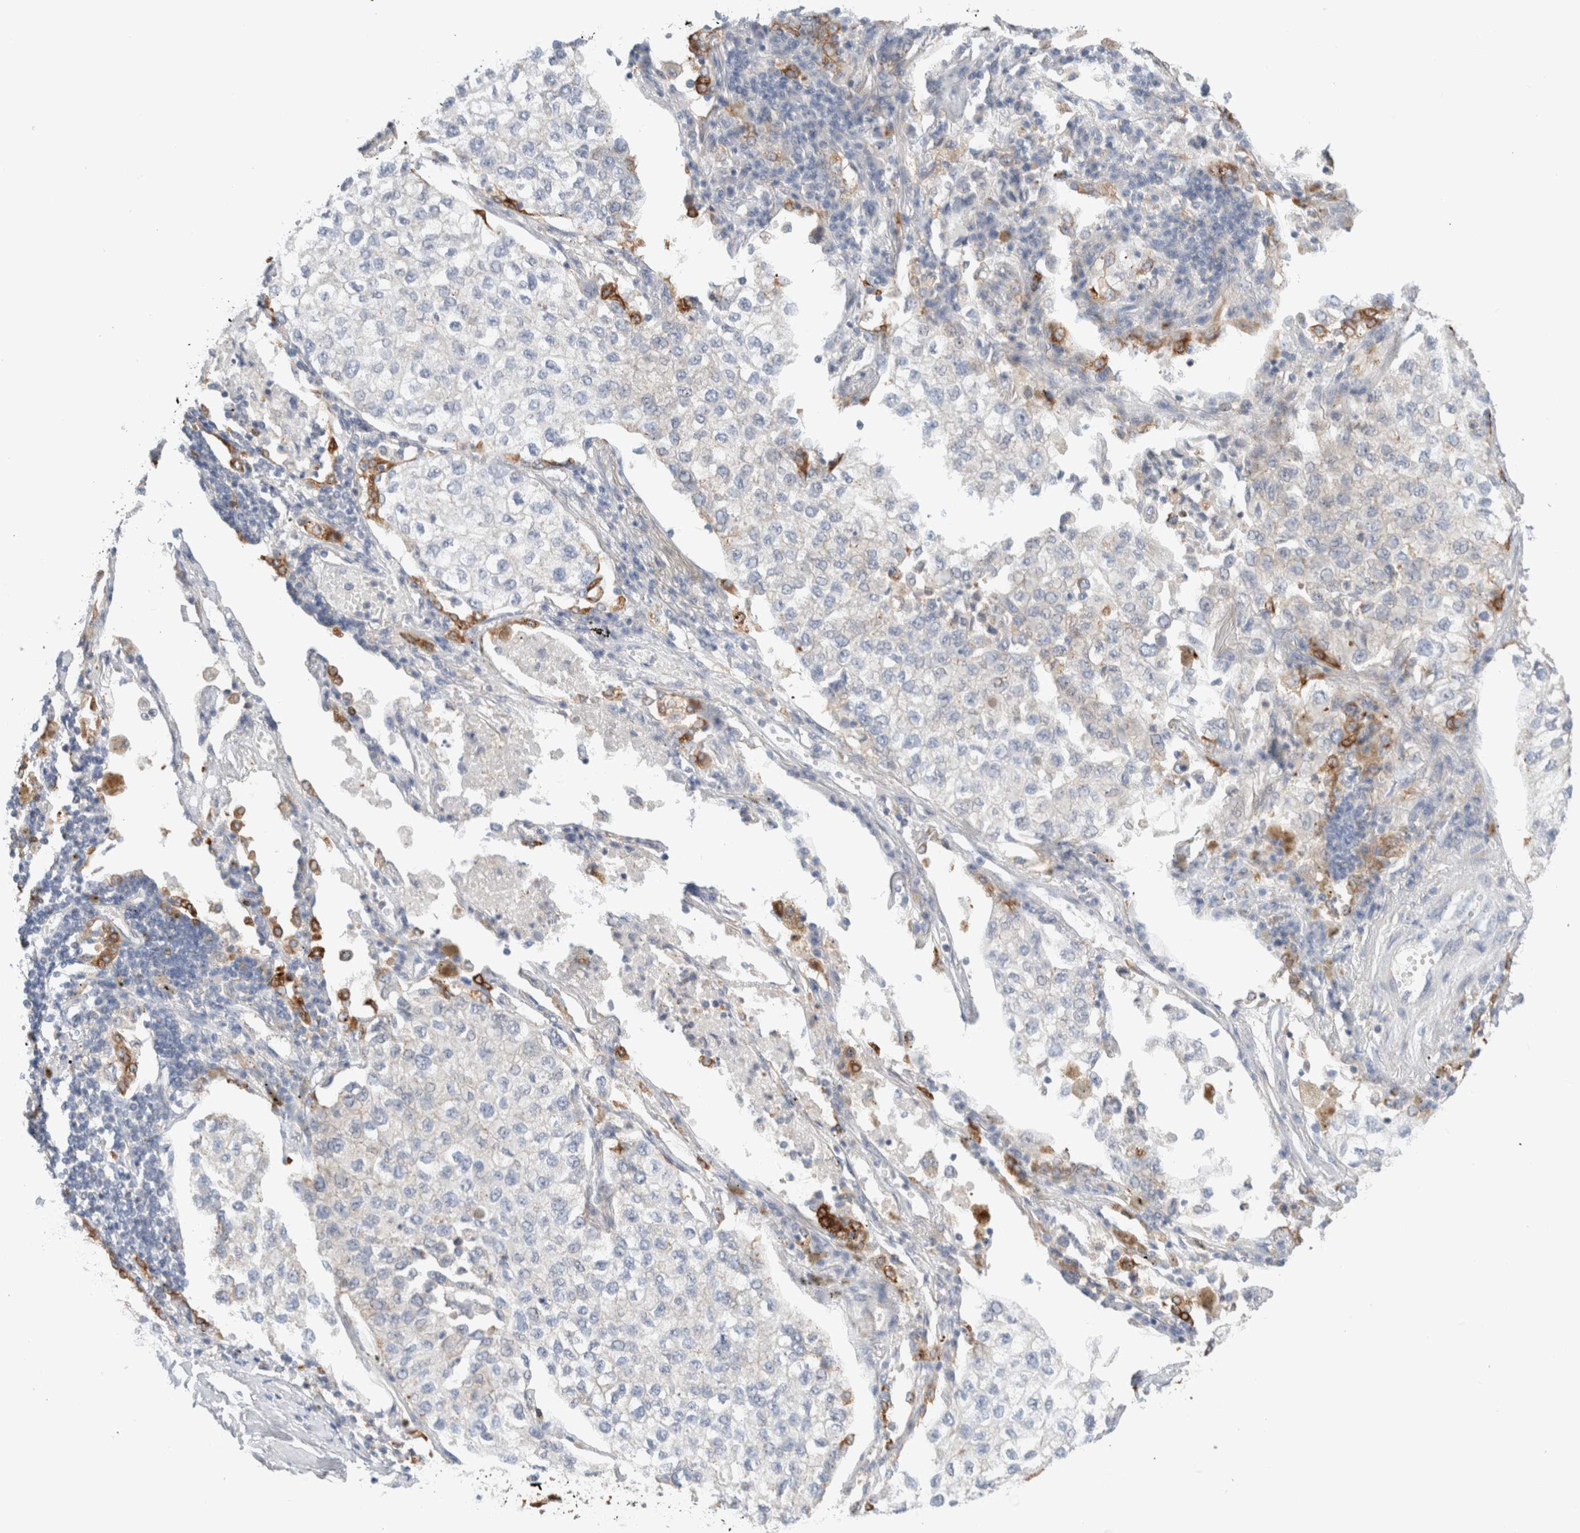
{"staining": {"intensity": "moderate", "quantity": "<25%", "location": "cytoplasmic/membranous"}, "tissue": "lung cancer", "cell_type": "Tumor cells", "image_type": "cancer", "snomed": [{"axis": "morphology", "description": "Adenocarcinoma, NOS"}, {"axis": "topography", "description": "Lung"}], "caption": "DAB (3,3'-diaminobenzidine) immunohistochemical staining of lung cancer demonstrates moderate cytoplasmic/membranous protein expression in approximately <25% of tumor cells. (IHC, brightfield microscopy, high magnification).", "gene": "SDR16C5", "patient": {"sex": "male", "age": 63}}